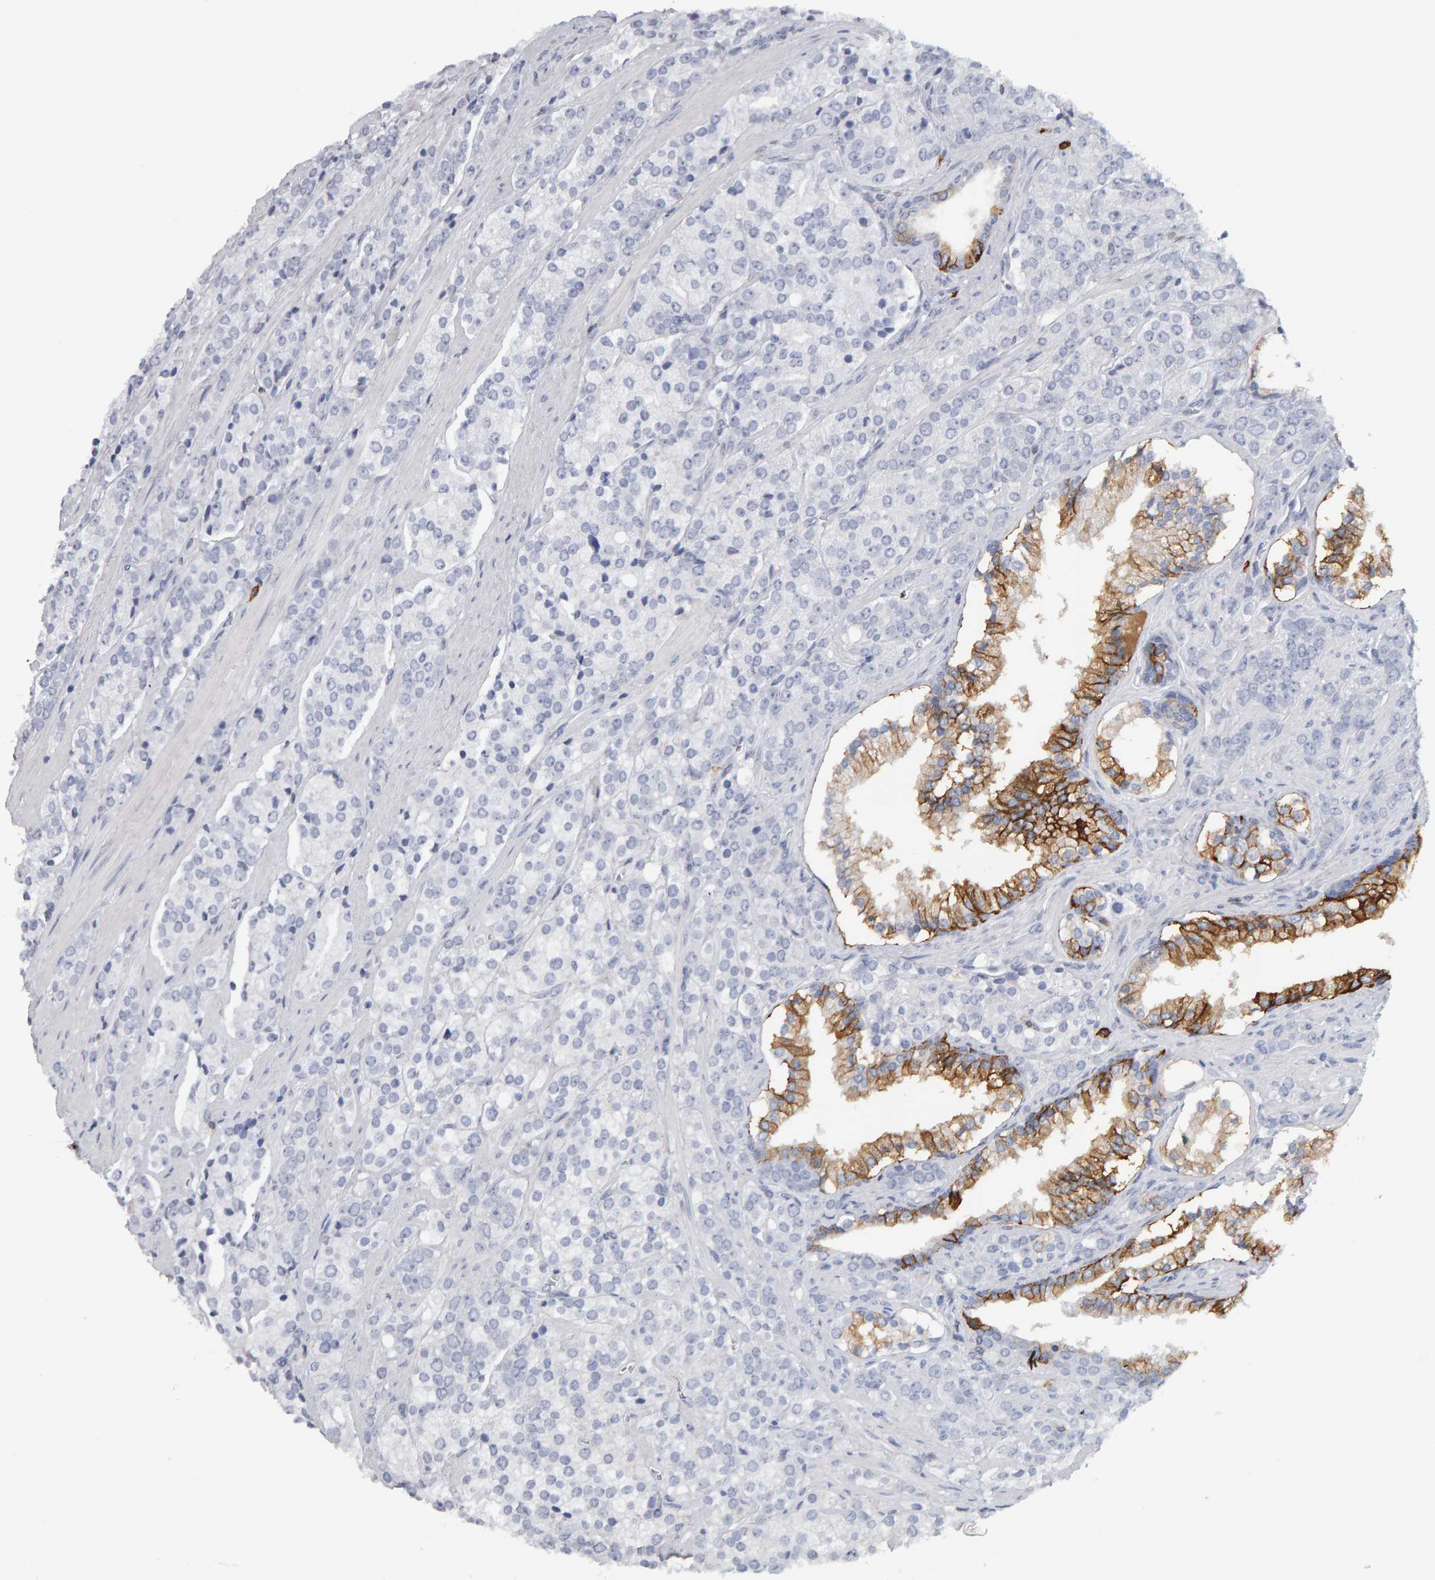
{"staining": {"intensity": "negative", "quantity": "none", "location": "none"}, "tissue": "prostate cancer", "cell_type": "Tumor cells", "image_type": "cancer", "snomed": [{"axis": "morphology", "description": "Adenocarcinoma, High grade"}, {"axis": "topography", "description": "Prostate"}], "caption": "The immunohistochemistry micrograph has no significant staining in tumor cells of high-grade adenocarcinoma (prostate) tissue.", "gene": "CD38", "patient": {"sex": "male", "age": 71}}